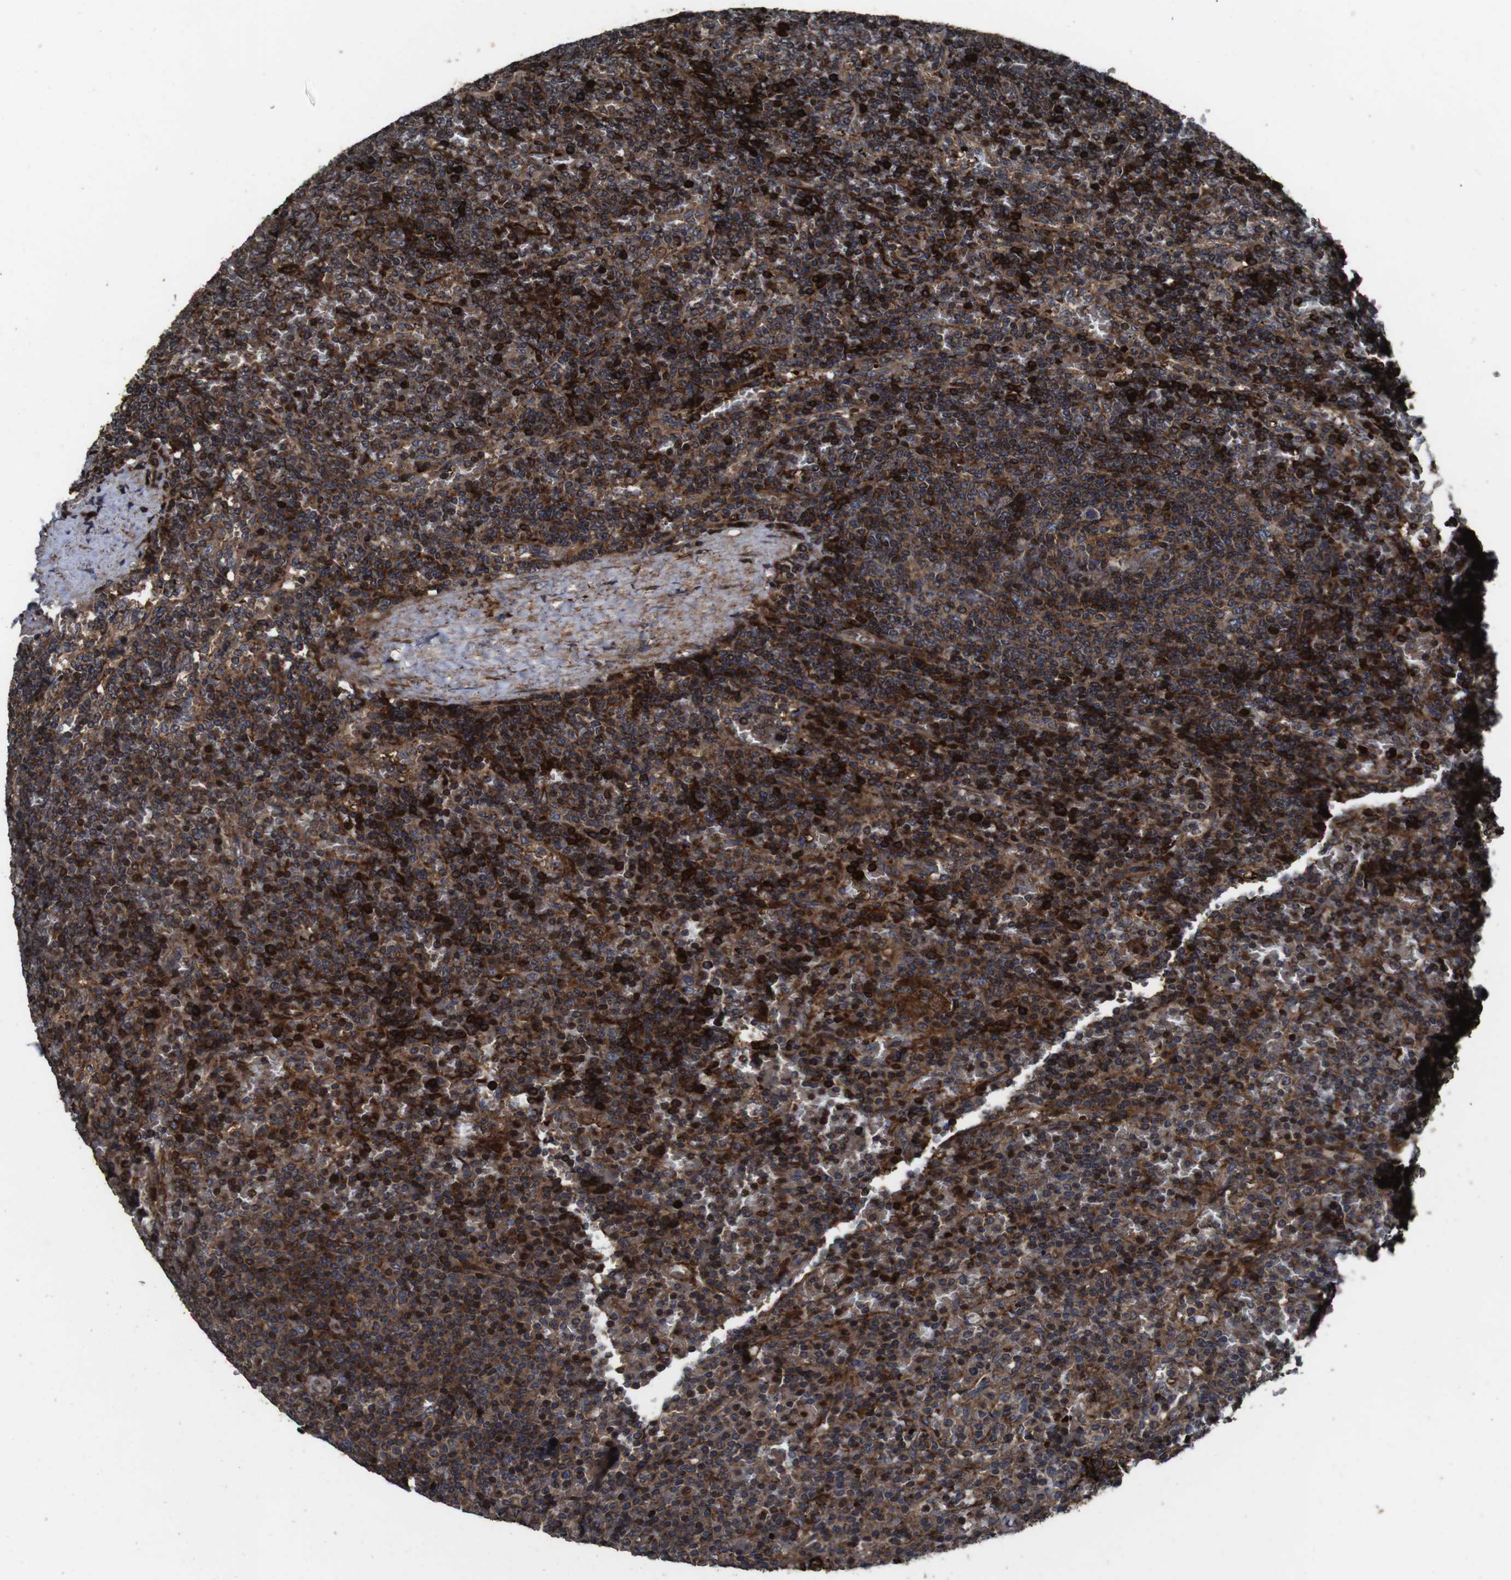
{"staining": {"intensity": "strong", "quantity": ">75%", "location": "cytoplasmic/membranous"}, "tissue": "lymphoma", "cell_type": "Tumor cells", "image_type": "cancer", "snomed": [{"axis": "morphology", "description": "Malignant lymphoma, non-Hodgkin's type, Low grade"}, {"axis": "topography", "description": "Spleen"}], "caption": "Immunohistochemistry (IHC) histopathology image of neoplastic tissue: human lymphoma stained using IHC shows high levels of strong protein expression localized specifically in the cytoplasmic/membranous of tumor cells, appearing as a cytoplasmic/membranous brown color.", "gene": "SMYD3", "patient": {"sex": "female", "age": 77}}